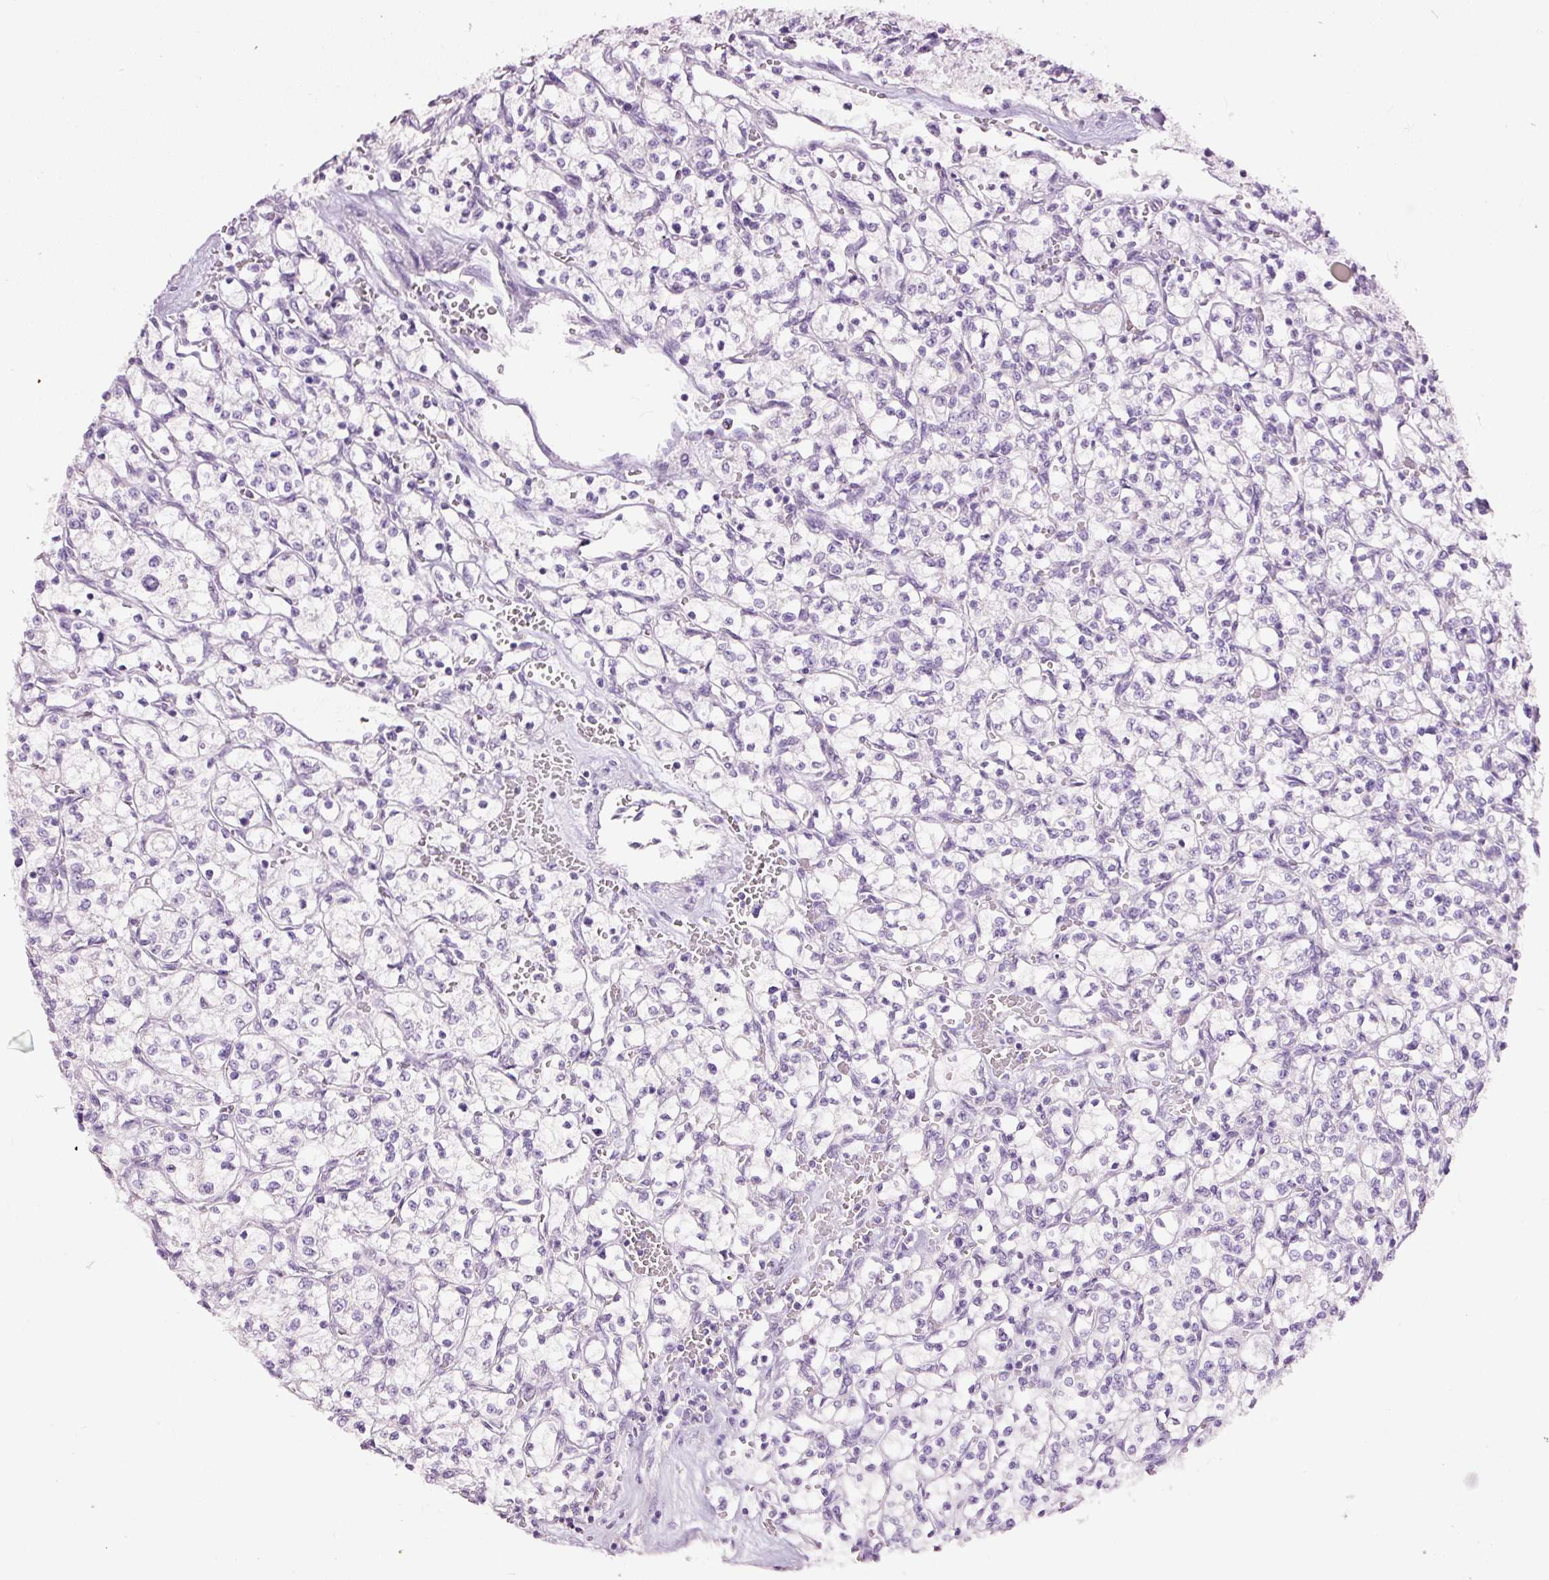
{"staining": {"intensity": "negative", "quantity": "none", "location": "none"}, "tissue": "renal cancer", "cell_type": "Tumor cells", "image_type": "cancer", "snomed": [{"axis": "morphology", "description": "Adenocarcinoma, NOS"}, {"axis": "topography", "description": "Kidney"}], "caption": "Renal cancer (adenocarcinoma) stained for a protein using immunohistochemistry exhibits no expression tumor cells.", "gene": "GCG", "patient": {"sex": "female", "age": 64}}